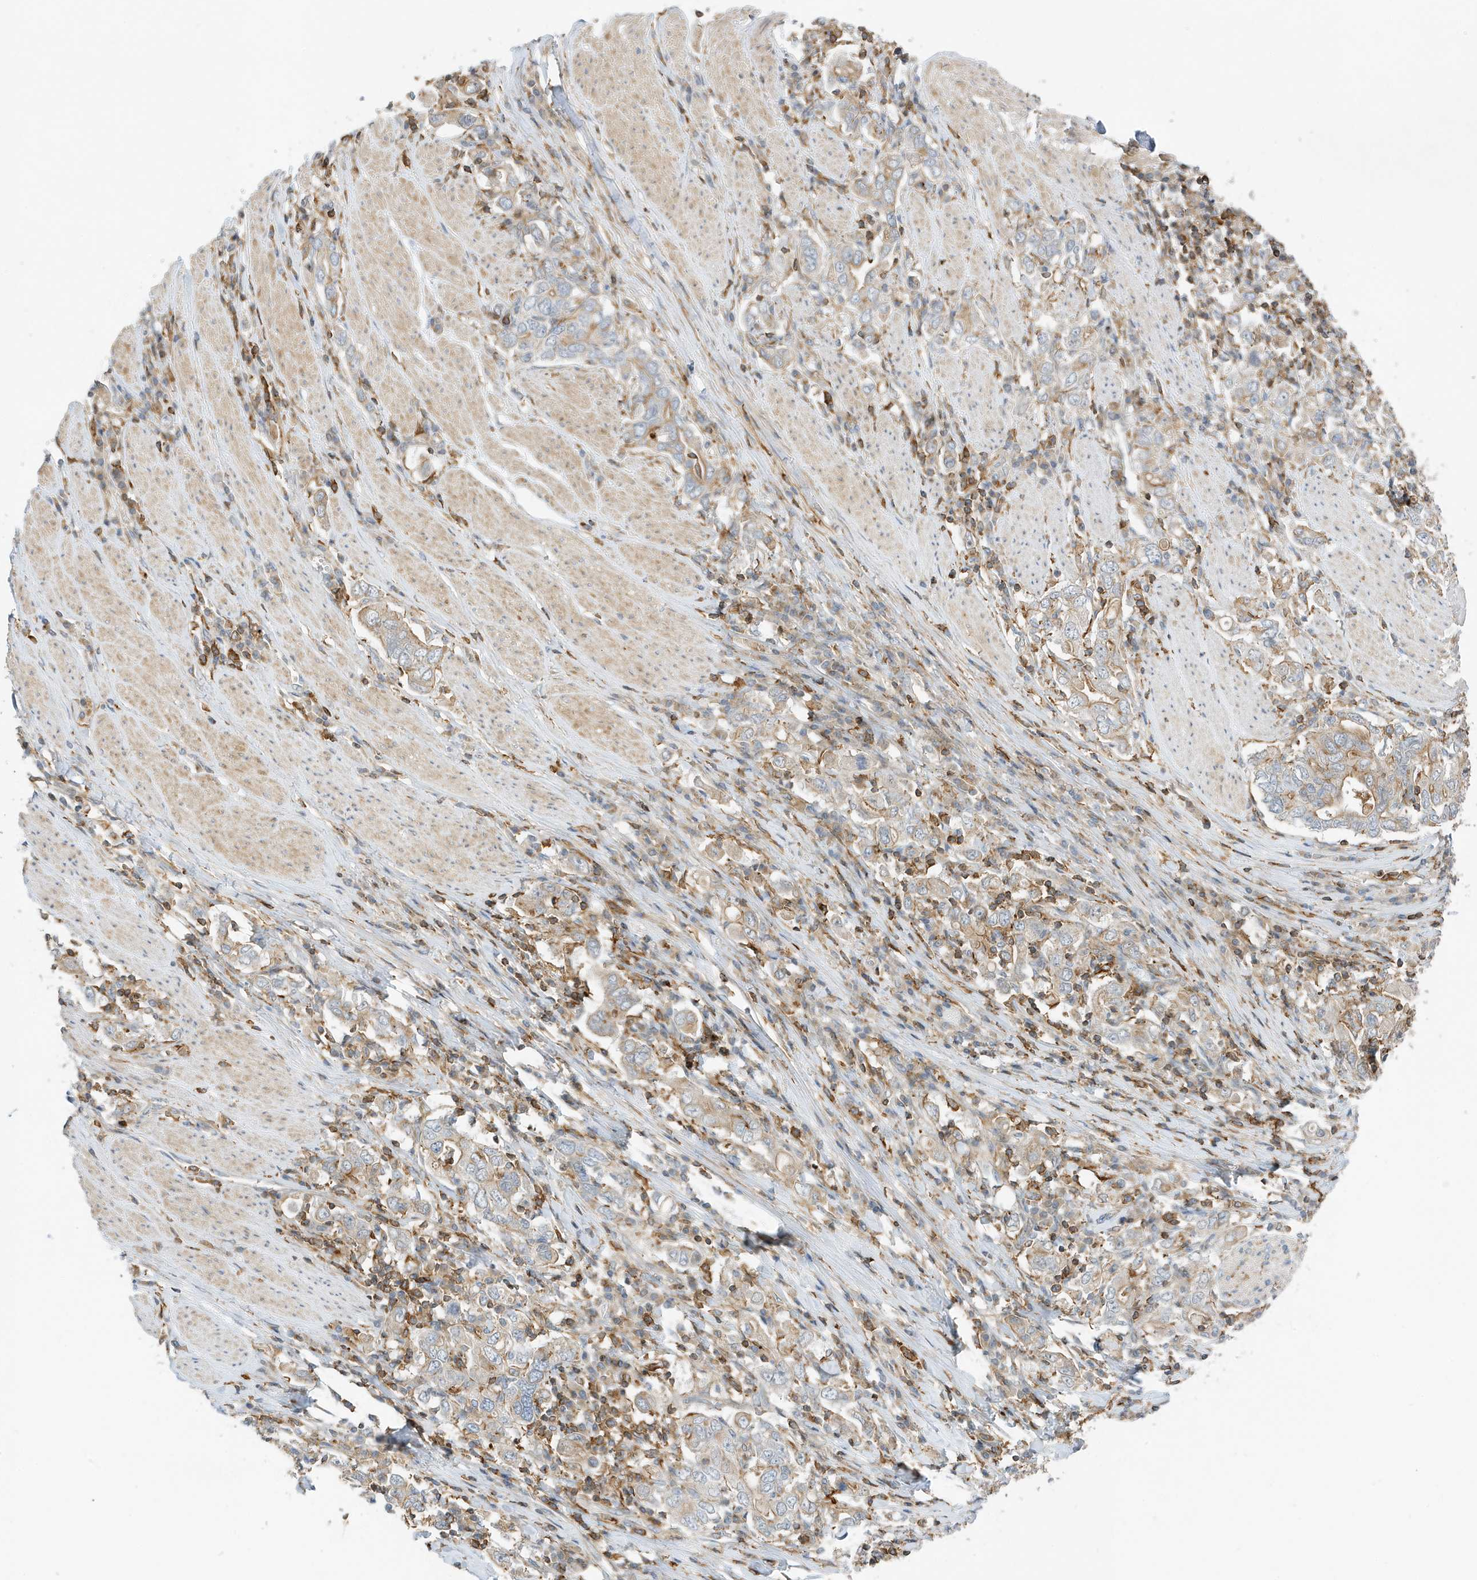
{"staining": {"intensity": "weak", "quantity": "<25%", "location": "cytoplasmic/membranous"}, "tissue": "stomach cancer", "cell_type": "Tumor cells", "image_type": "cancer", "snomed": [{"axis": "morphology", "description": "Adenocarcinoma, NOS"}, {"axis": "topography", "description": "Stomach, upper"}], "caption": "Stomach cancer (adenocarcinoma) stained for a protein using immunohistochemistry reveals no staining tumor cells.", "gene": "TATDN3", "patient": {"sex": "male", "age": 62}}